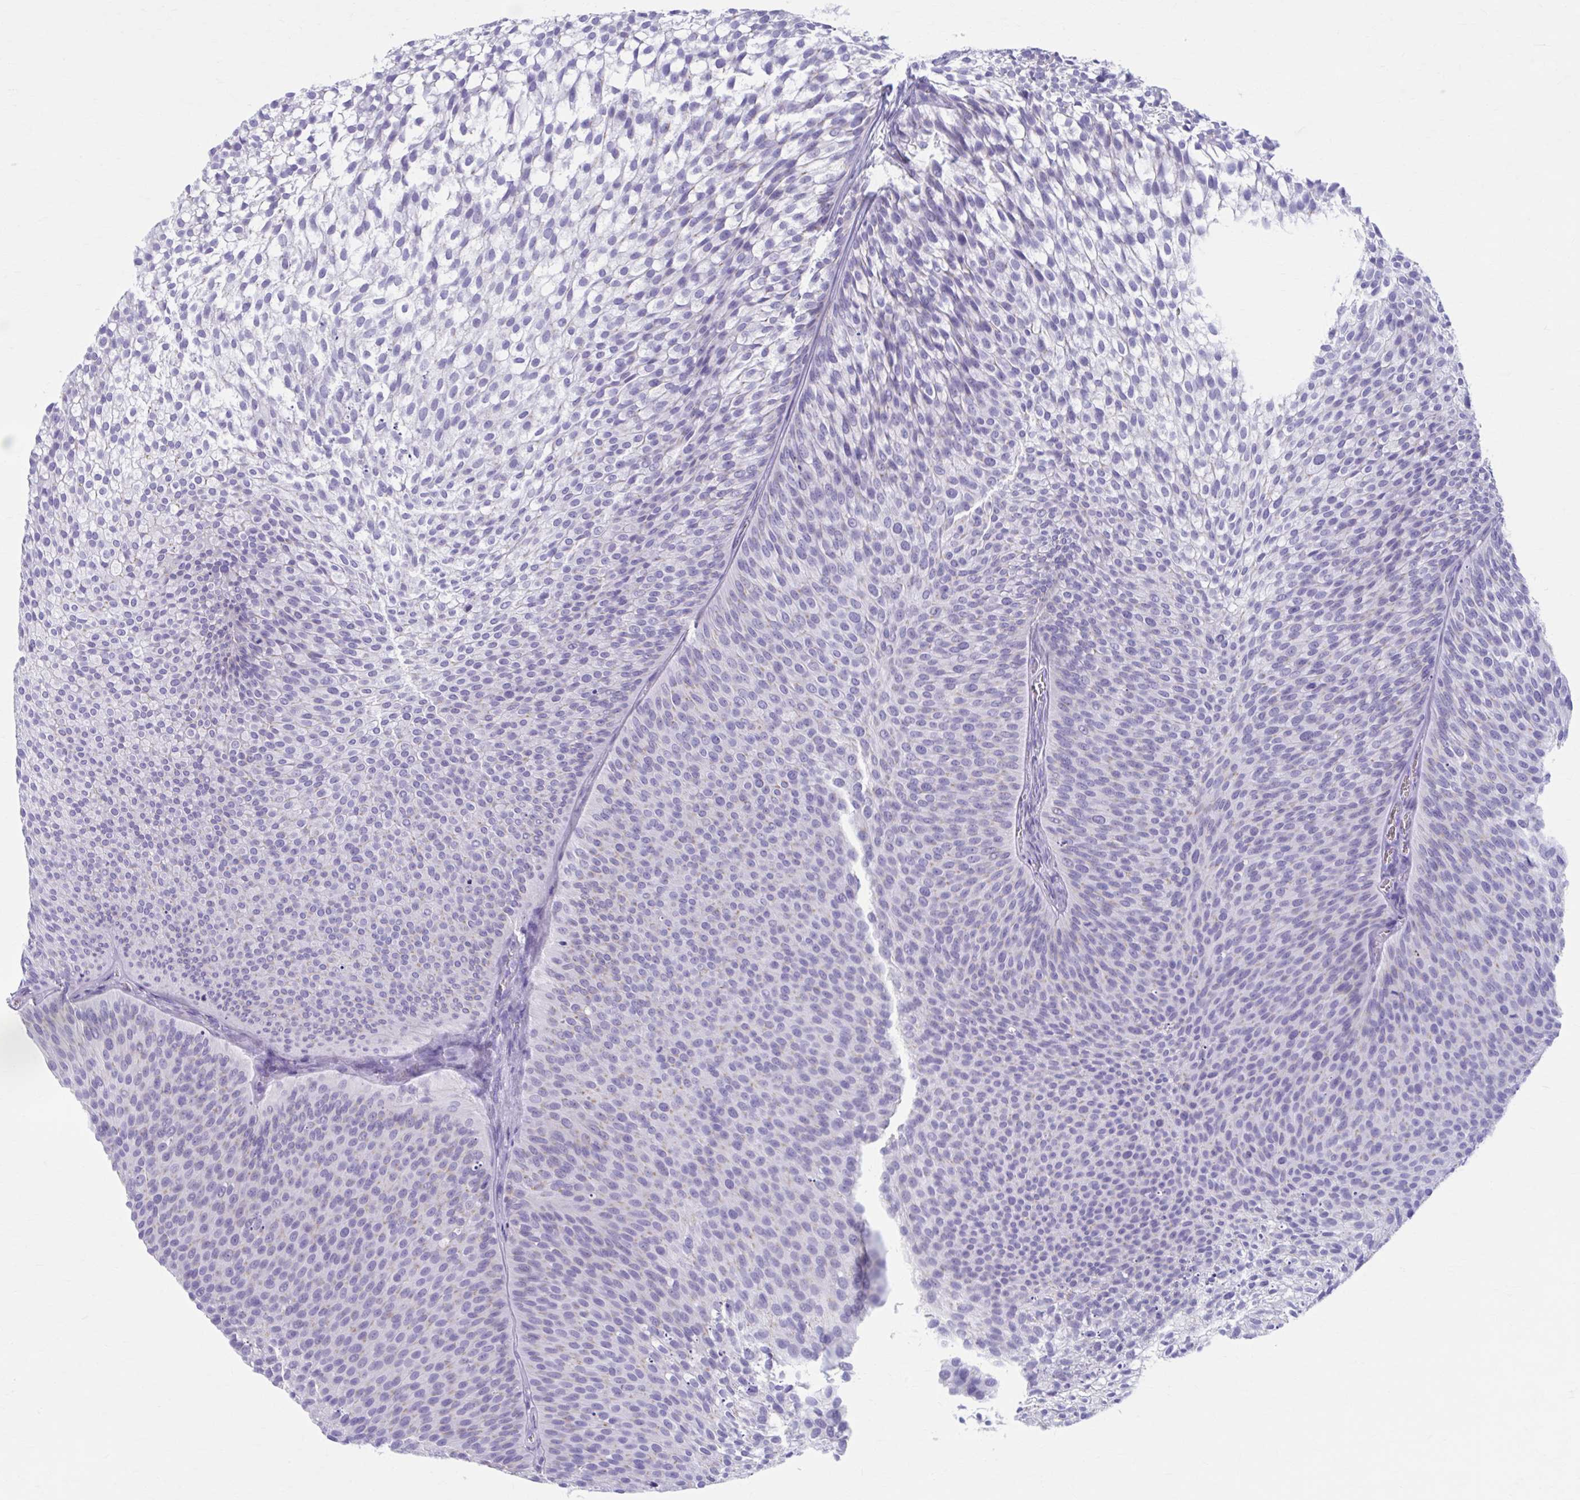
{"staining": {"intensity": "weak", "quantity": "<25%", "location": "cytoplasmic/membranous"}, "tissue": "urothelial cancer", "cell_type": "Tumor cells", "image_type": "cancer", "snomed": [{"axis": "morphology", "description": "Urothelial carcinoma, Low grade"}, {"axis": "topography", "description": "Urinary bladder"}], "caption": "Immunohistochemistry (IHC) image of neoplastic tissue: human low-grade urothelial carcinoma stained with DAB (3,3'-diaminobenzidine) displays no significant protein staining in tumor cells.", "gene": "KCNE2", "patient": {"sex": "male", "age": 91}}